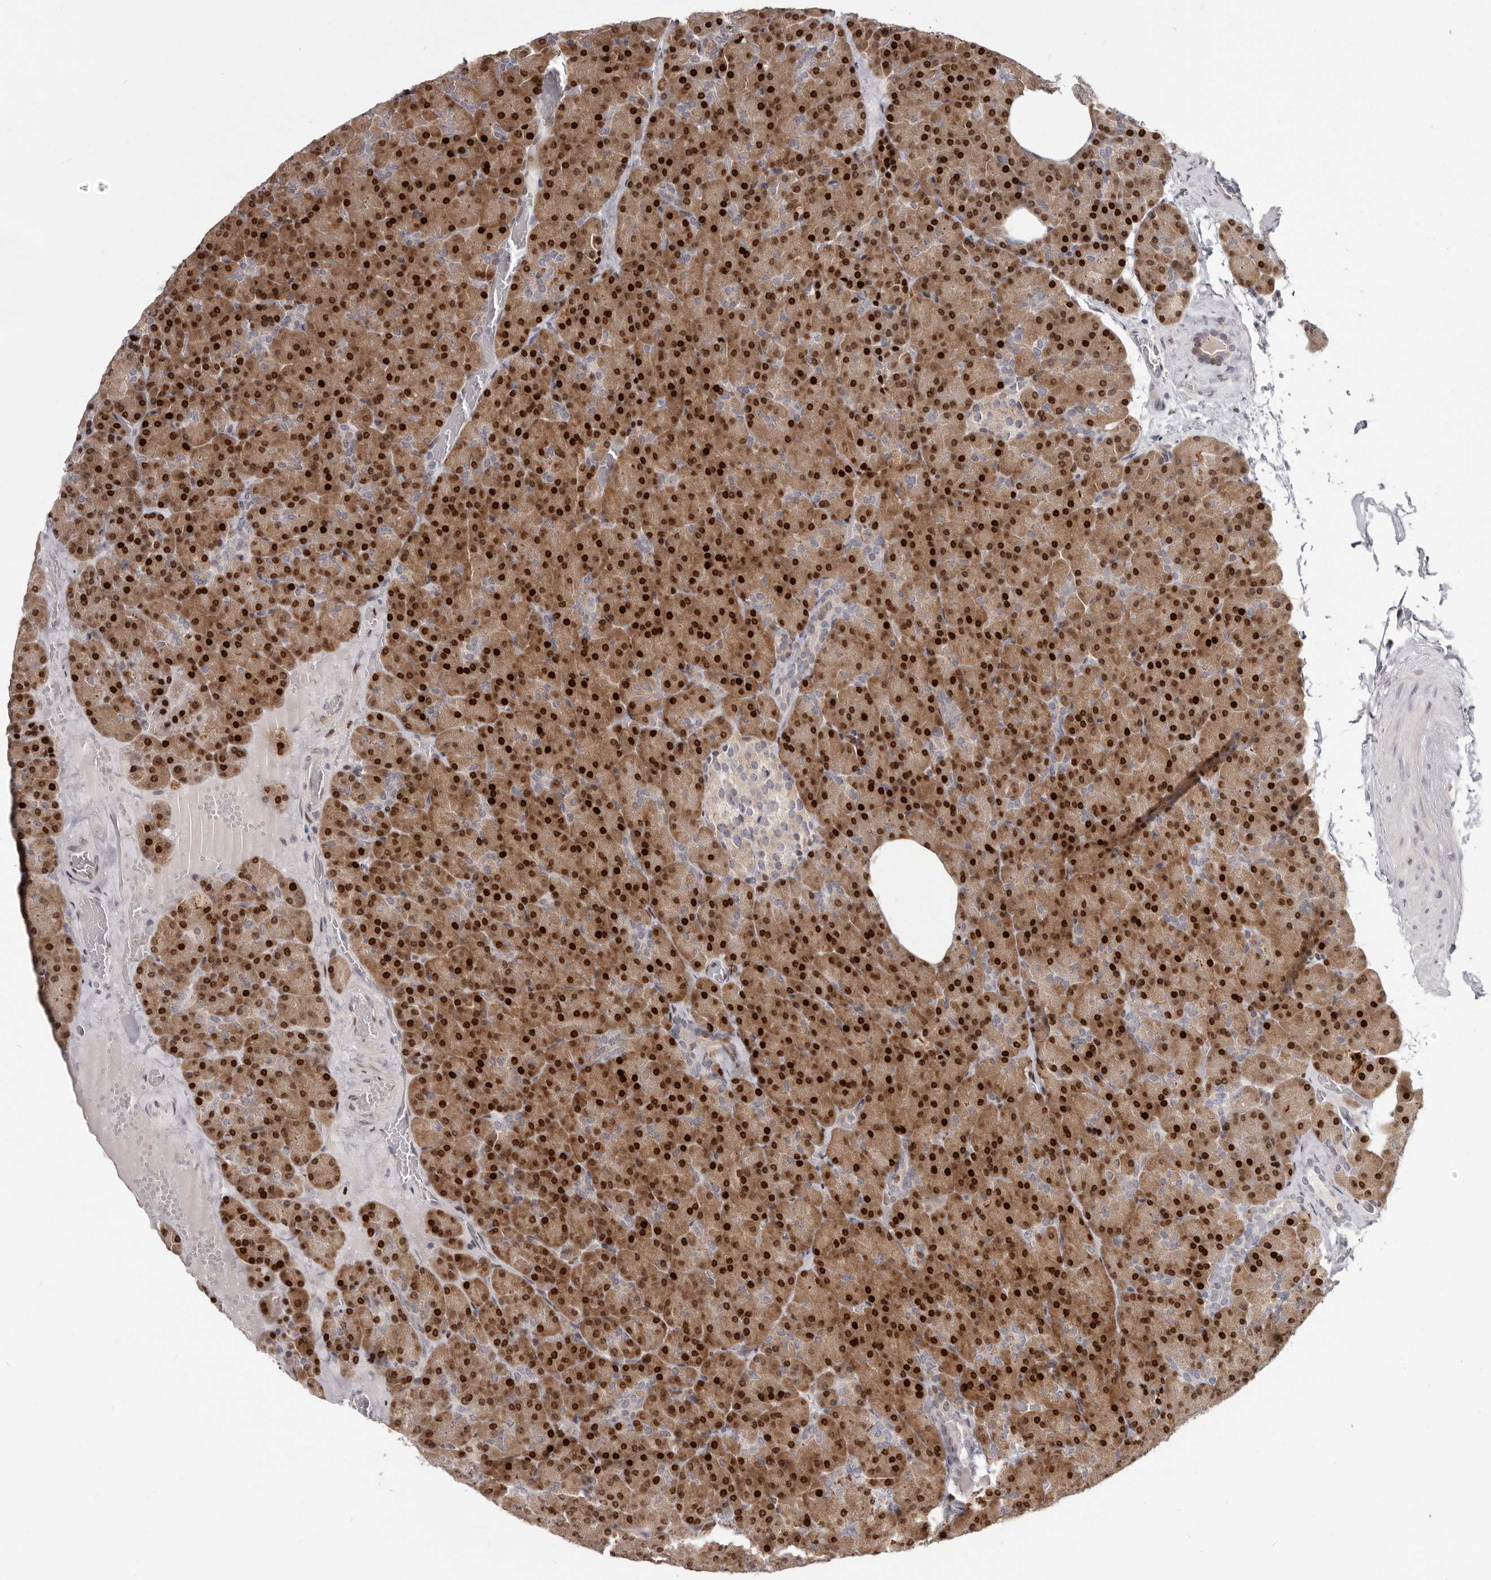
{"staining": {"intensity": "strong", "quantity": ">75%", "location": "cytoplasmic/membranous,nuclear"}, "tissue": "pancreas", "cell_type": "Exocrine glandular cells", "image_type": "normal", "snomed": [{"axis": "morphology", "description": "Normal tissue, NOS"}, {"axis": "morphology", "description": "Carcinoid, malignant, NOS"}, {"axis": "topography", "description": "Pancreas"}], "caption": "DAB immunohistochemical staining of normal pancreas reveals strong cytoplasmic/membranous,nuclear protein staining in about >75% of exocrine glandular cells.", "gene": "SRP19", "patient": {"sex": "female", "age": 35}}